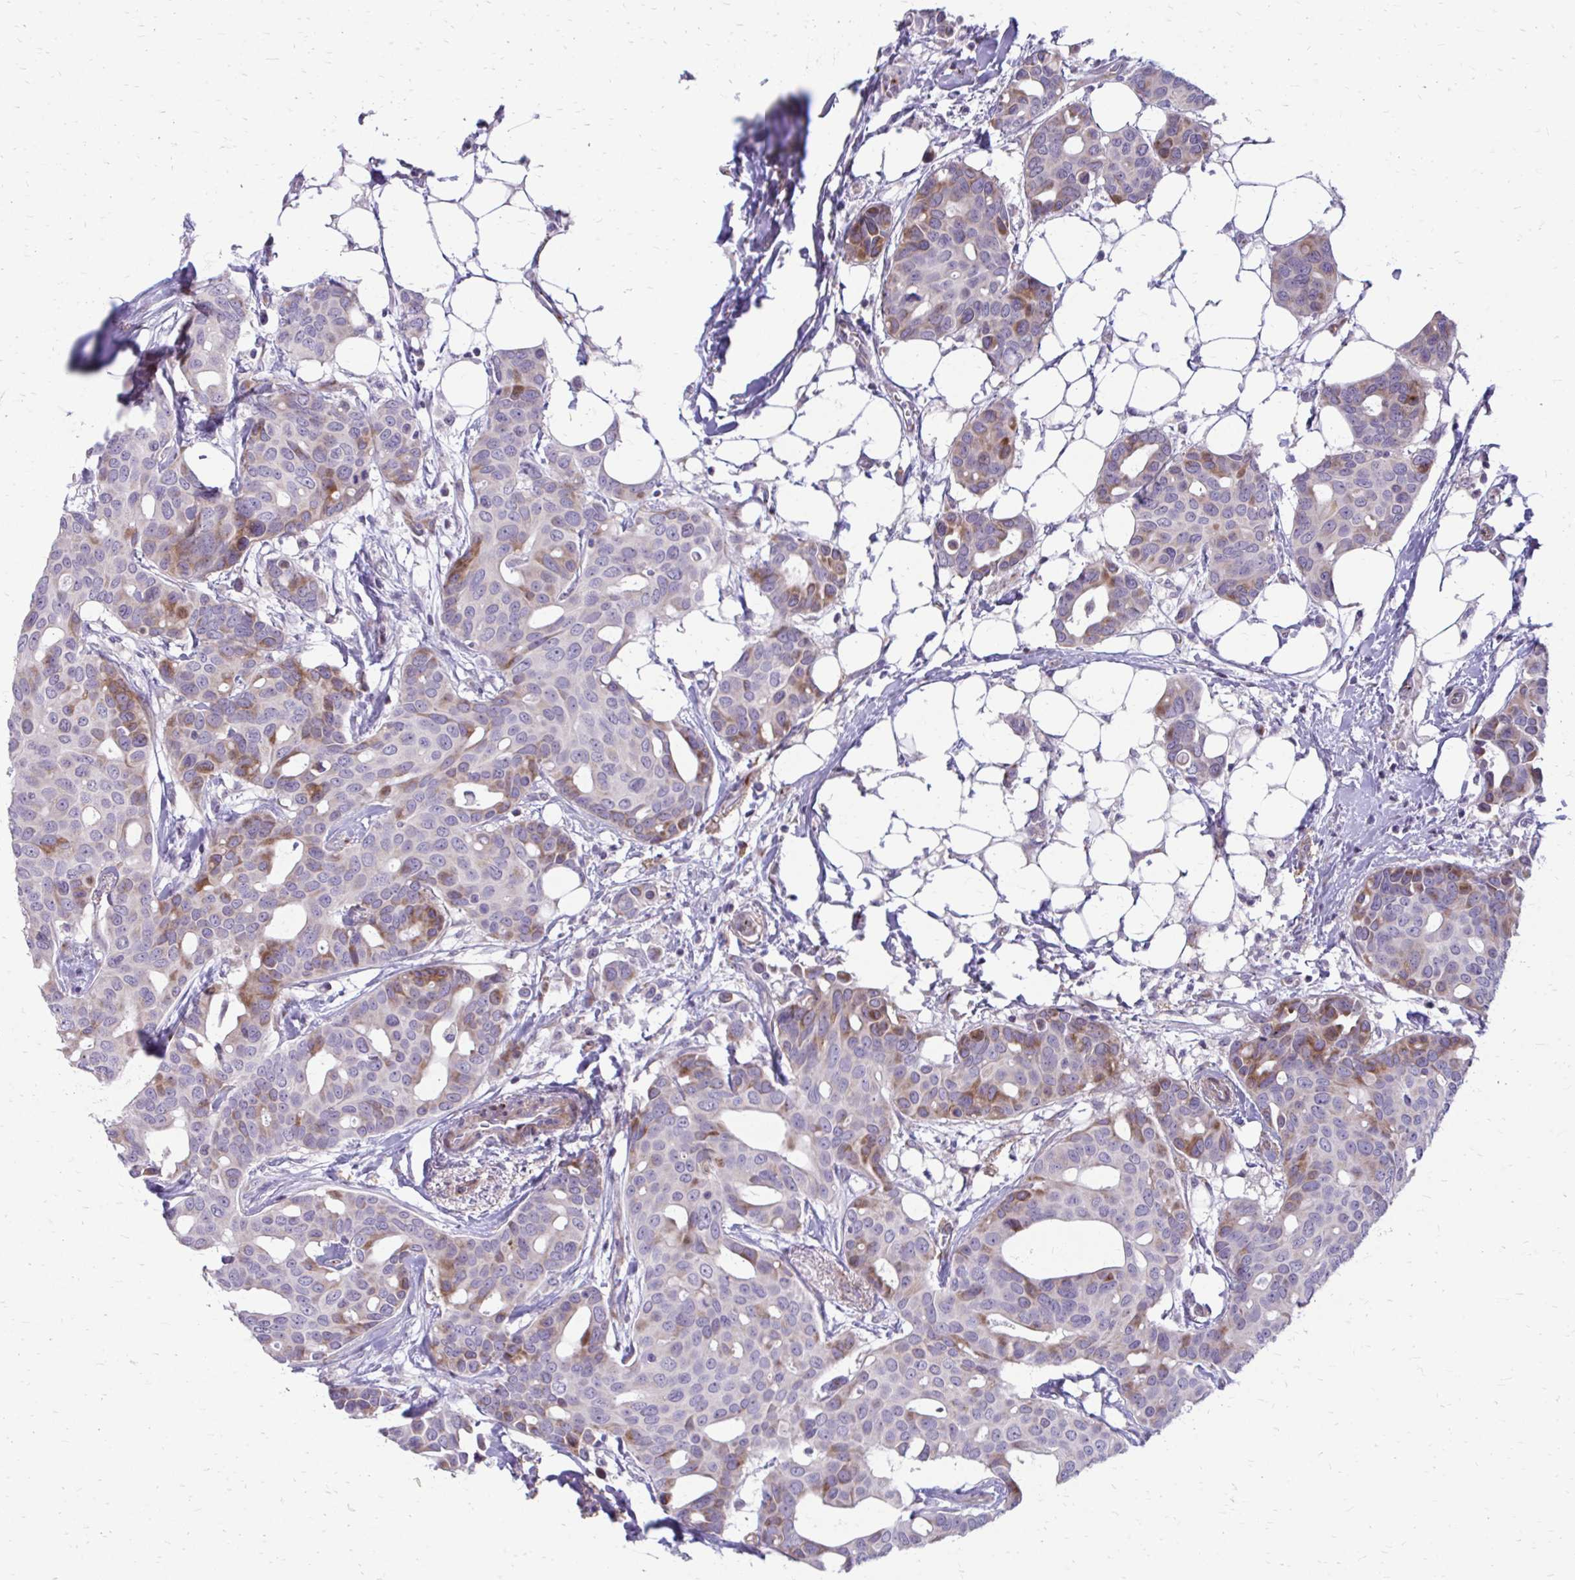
{"staining": {"intensity": "moderate", "quantity": "<25%", "location": "cytoplasmic/membranous"}, "tissue": "breast cancer", "cell_type": "Tumor cells", "image_type": "cancer", "snomed": [{"axis": "morphology", "description": "Duct carcinoma"}, {"axis": "topography", "description": "Breast"}], "caption": "Moderate cytoplasmic/membranous expression for a protein is identified in about <25% of tumor cells of breast intraductal carcinoma using immunohistochemistry (IHC).", "gene": "FUNDC2", "patient": {"sex": "female", "age": 54}}